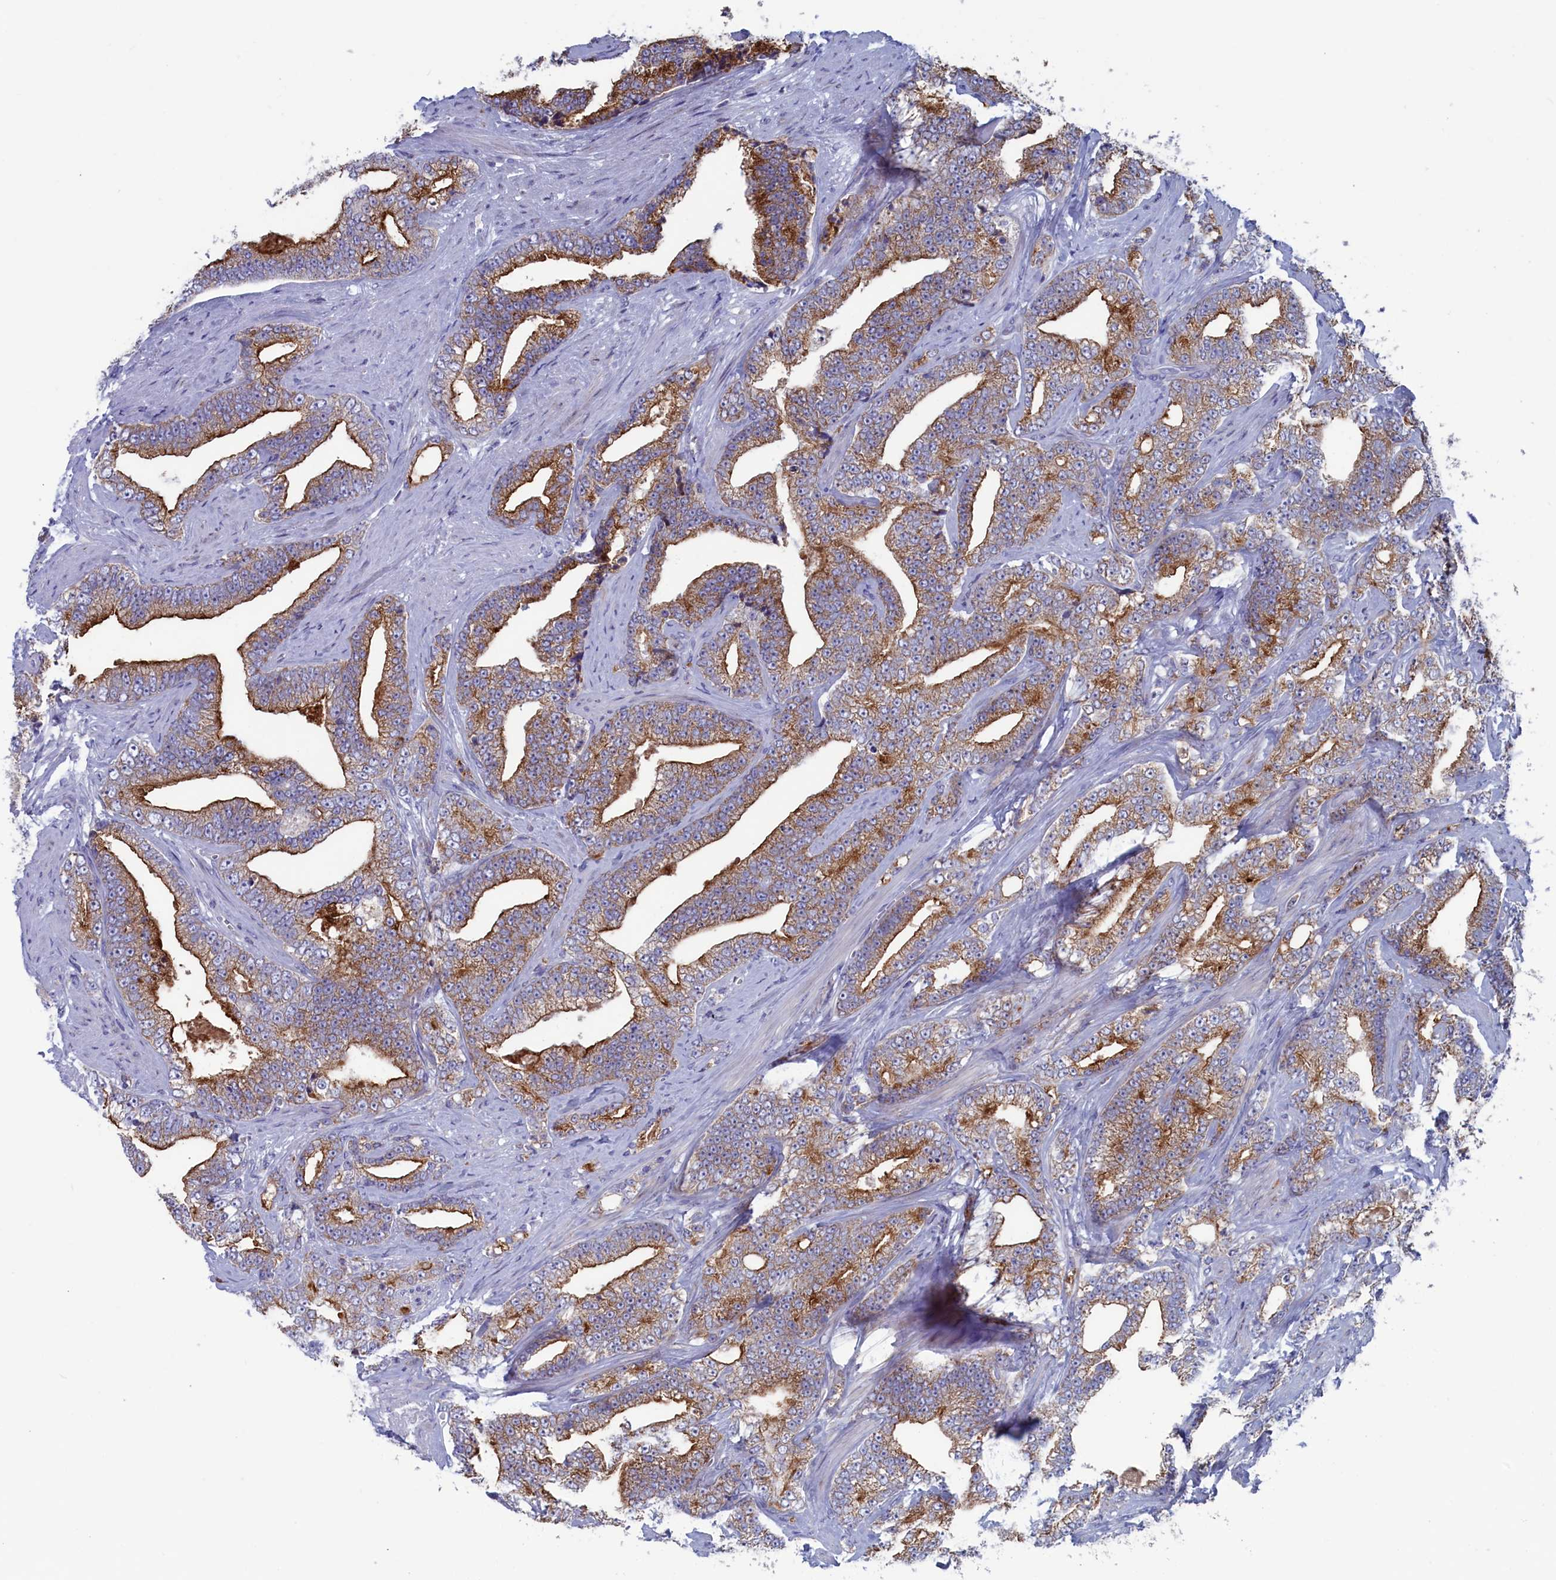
{"staining": {"intensity": "strong", "quantity": "25%-75%", "location": "cytoplasmic/membranous"}, "tissue": "prostate cancer", "cell_type": "Tumor cells", "image_type": "cancer", "snomed": [{"axis": "morphology", "description": "Adenocarcinoma, High grade"}, {"axis": "topography", "description": "Prostate and seminal vesicle, NOS"}], "caption": "A brown stain labels strong cytoplasmic/membranous expression of a protein in adenocarcinoma (high-grade) (prostate) tumor cells. (Brightfield microscopy of DAB IHC at high magnification).", "gene": "NIBAN3", "patient": {"sex": "male", "age": 67}}